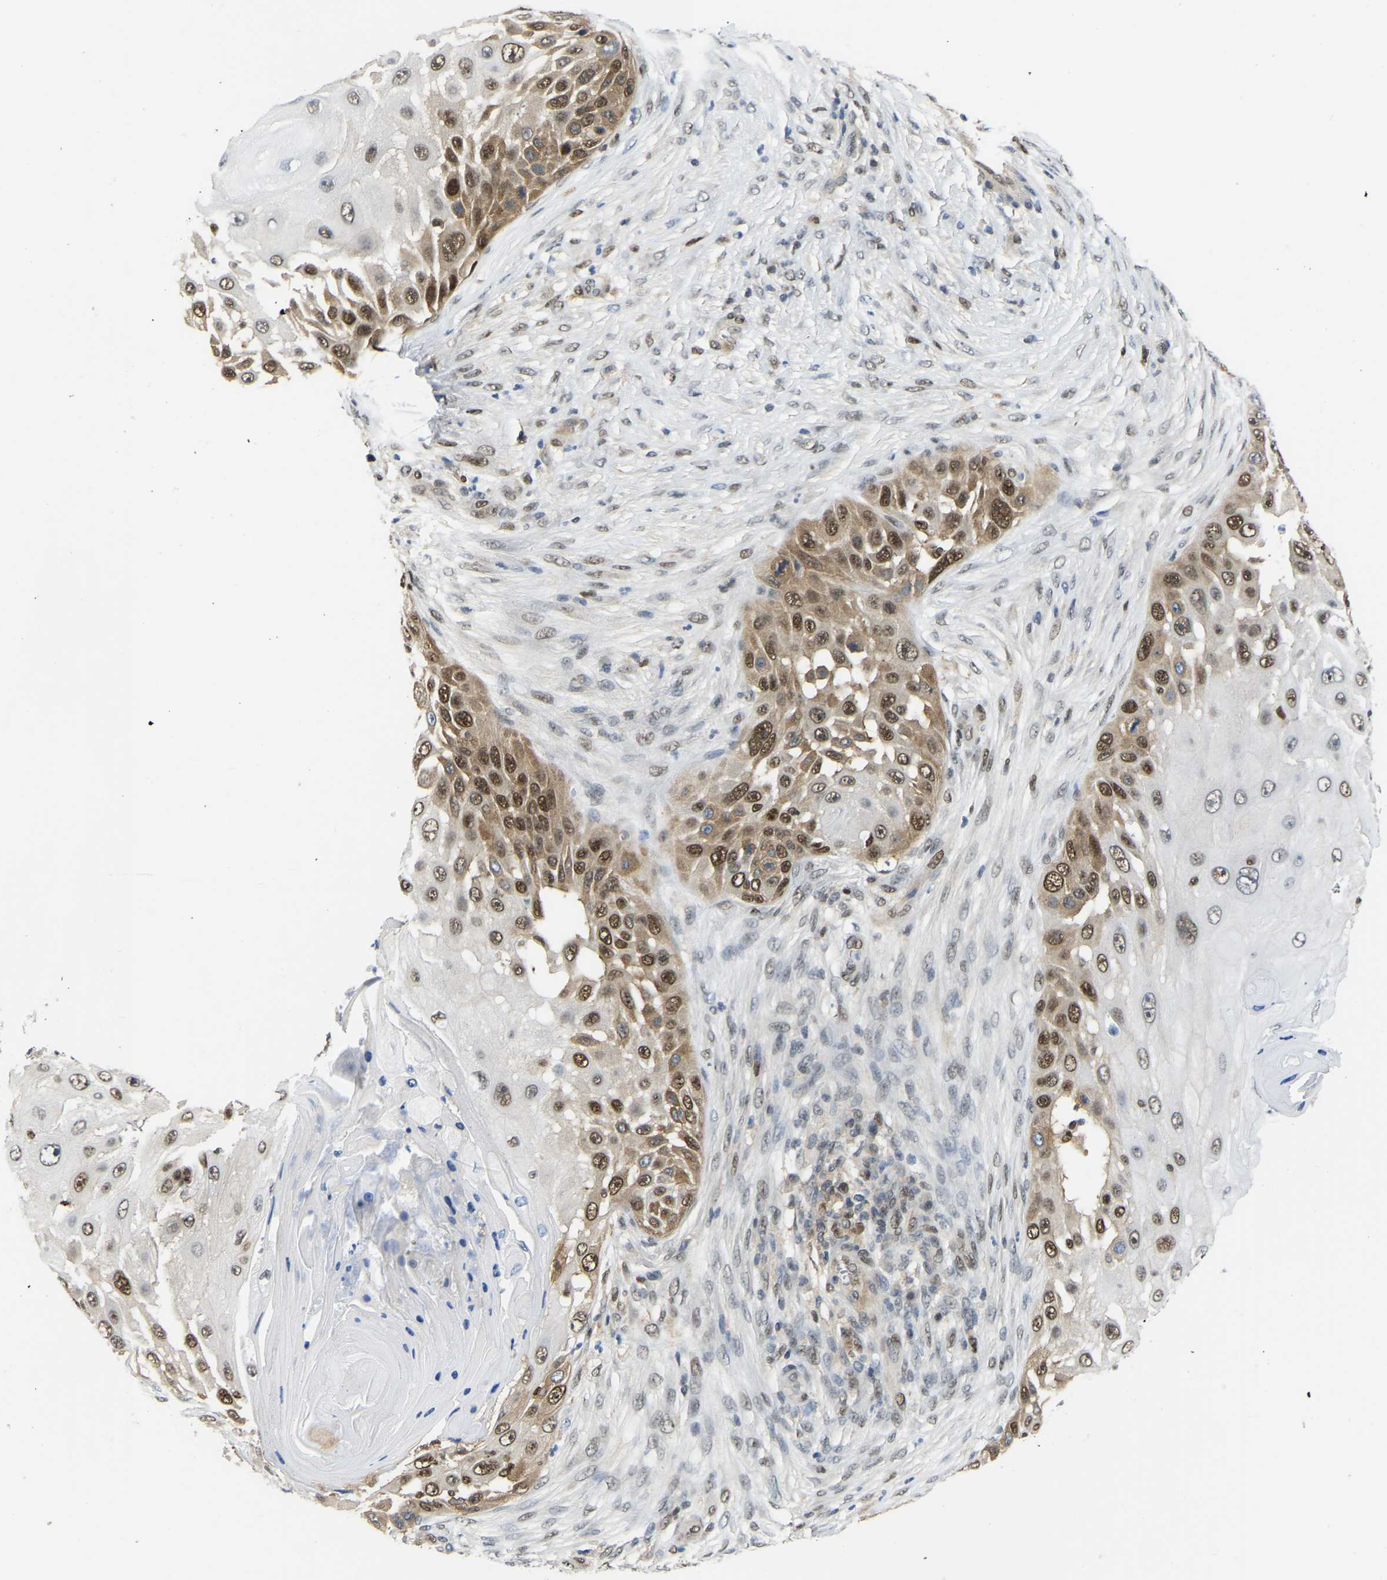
{"staining": {"intensity": "strong", "quantity": ">75%", "location": "nuclear"}, "tissue": "skin cancer", "cell_type": "Tumor cells", "image_type": "cancer", "snomed": [{"axis": "morphology", "description": "Squamous cell carcinoma, NOS"}, {"axis": "topography", "description": "Skin"}], "caption": "Strong nuclear staining for a protein is appreciated in about >75% of tumor cells of skin cancer using IHC.", "gene": "KLRG2", "patient": {"sex": "female", "age": 44}}